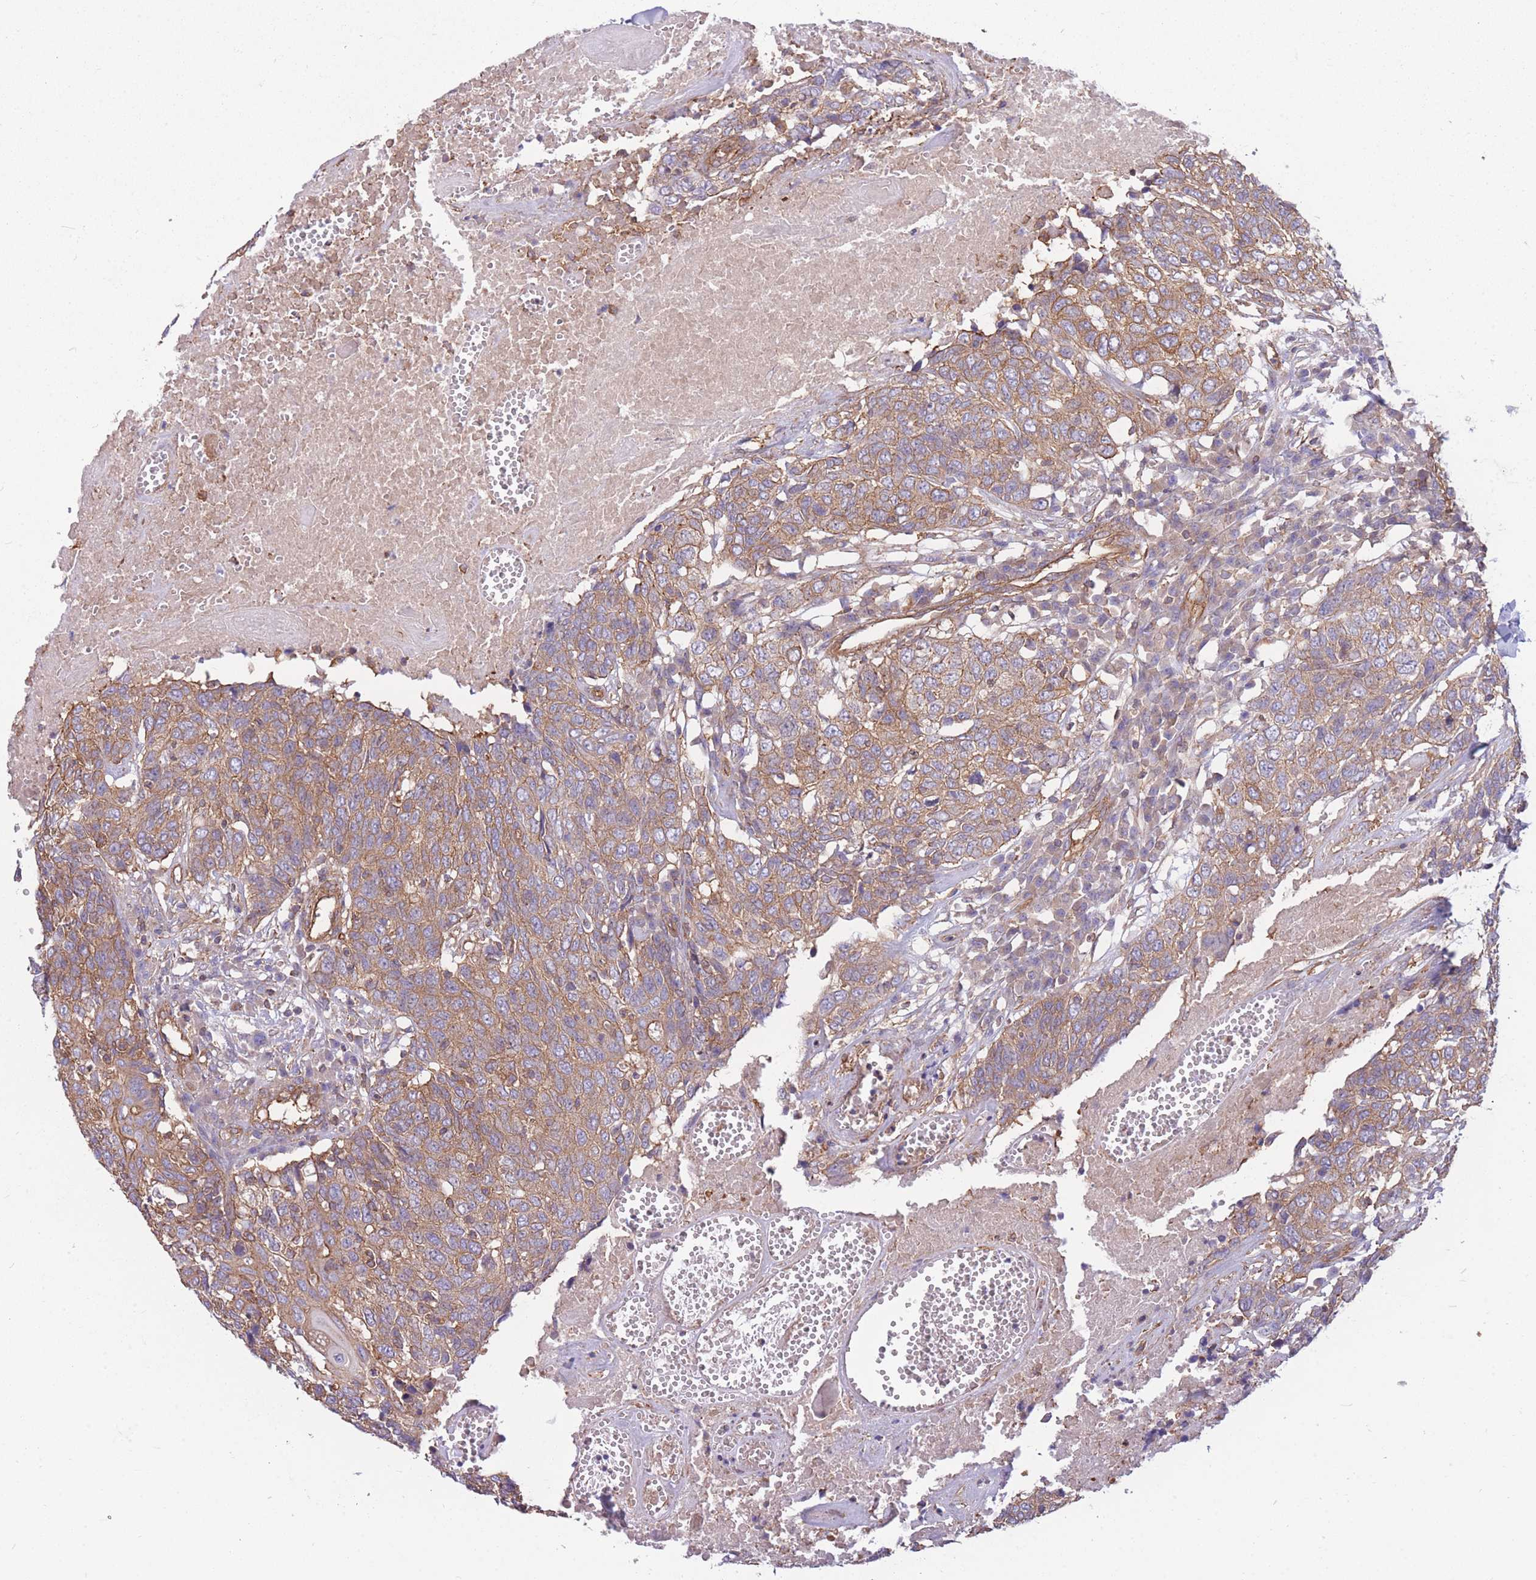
{"staining": {"intensity": "moderate", "quantity": ">75%", "location": "cytoplasmic/membranous"}, "tissue": "head and neck cancer", "cell_type": "Tumor cells", "image_type": "cancer", "snomed": [{"axis": "morphology", "description": "Squamous cell carcinoma, NOS"}, {"axis": "topography", "description": "Head-Neck"}], "caption": "Protein expression analysis of human head and neck squamous cell carcinoma reveals moderate cytoplasmic/membranous positivity in about >75% of tumor cells.", "gene": "GGA1", "patient": {"sex": "male", "age": 66}}